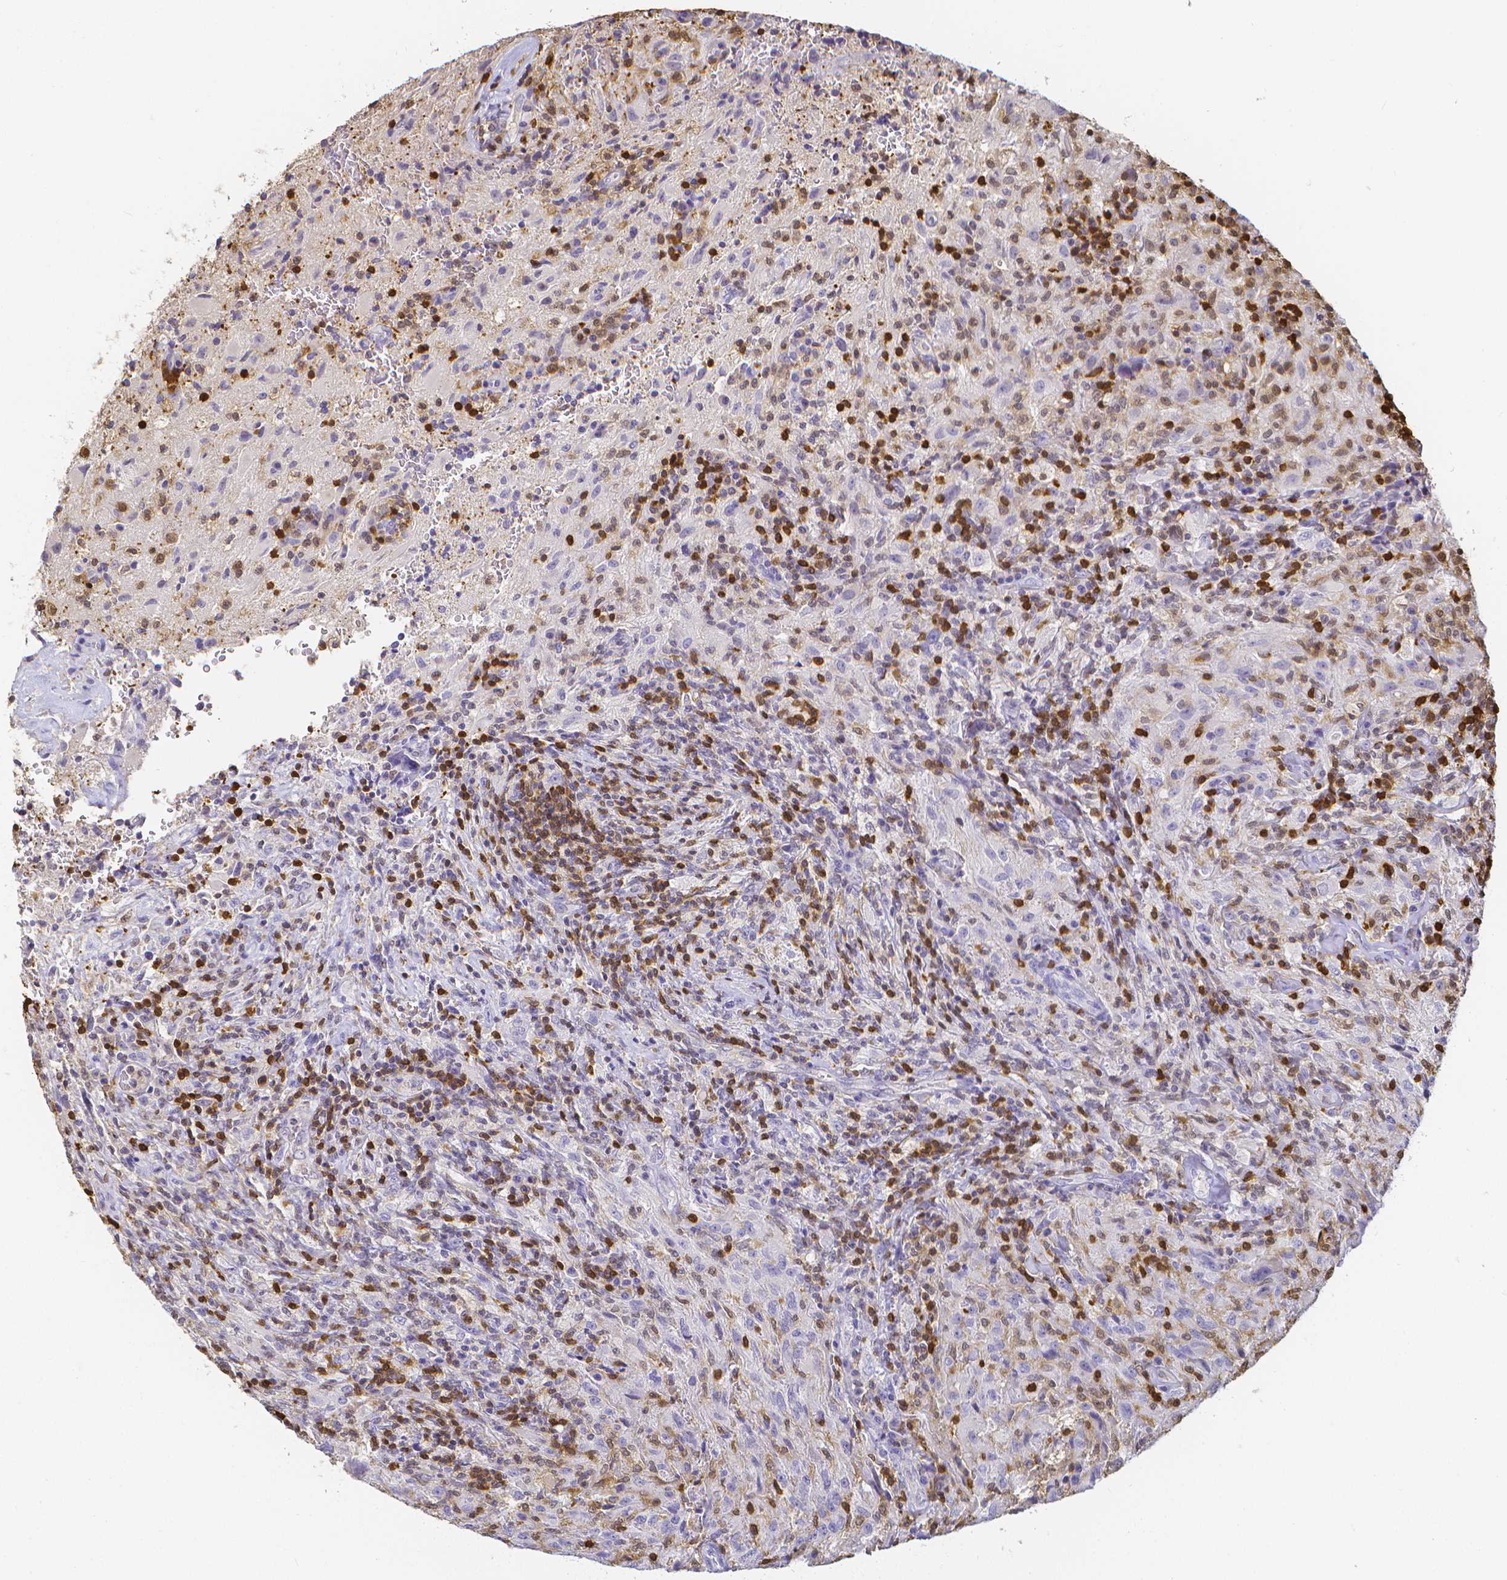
{"staining": {"intensity": "negative", "quantity": "none", "location": "none"}, "tissue": "glioma", "cell_type": "Tumor cells", "image_type": "cancer", "snomed": [{"axis": "morphology", "description": "Glioma, malignant, High grade"}, {"axis": "topography", "description": "Brain"}], "caption": "Photomicrograph shows no protein positivity in tumor cells of high-grade glioma (malignant) tissue.", "gene": "COTL1", "patient": {"sex": "male", "age": 68}}